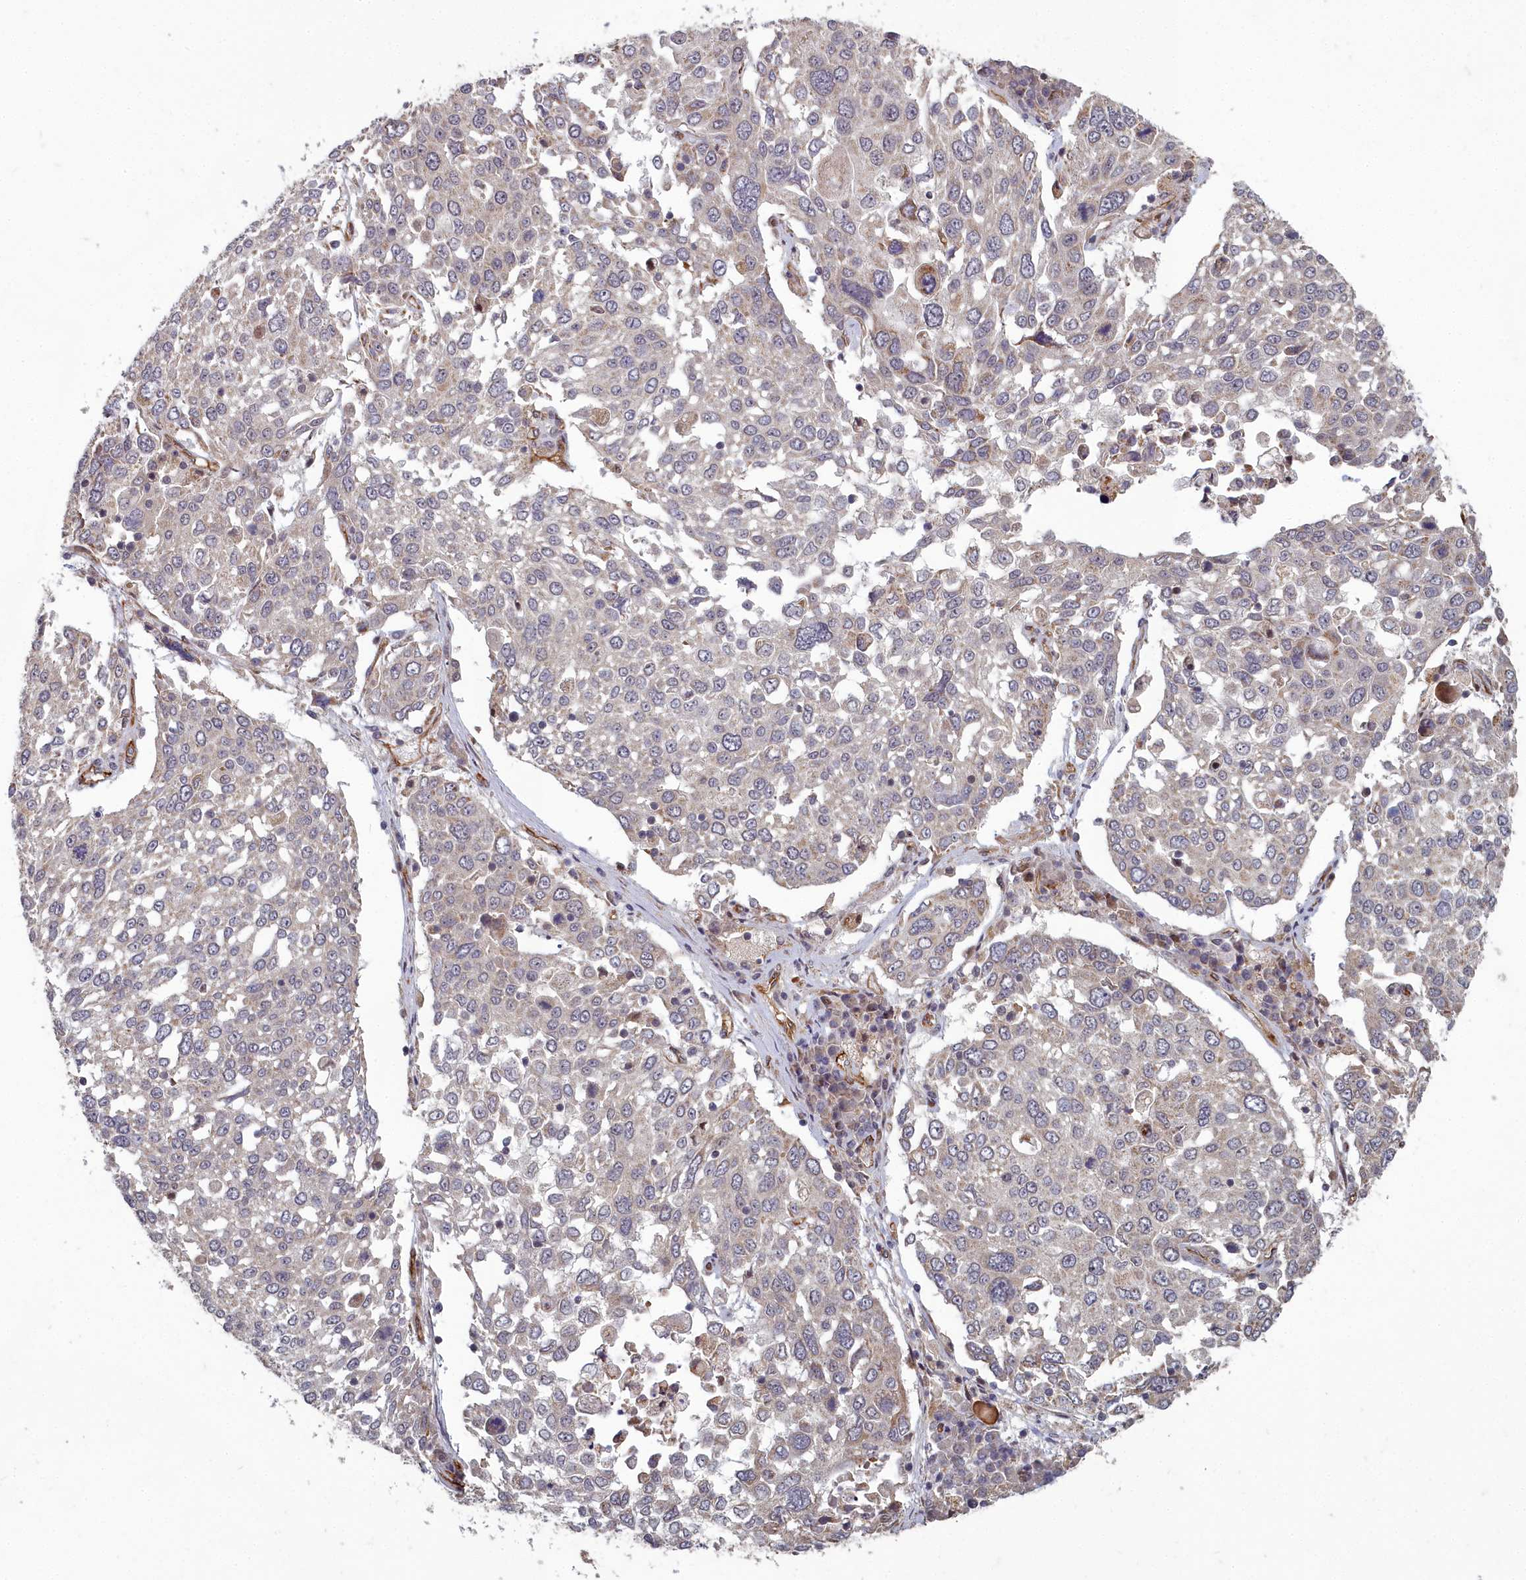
{"staining": {"intensity": "weak", "quantity": "25%-75%", "location": "cytoplasmic/membranous"}, "tissue": "lung cancer", "cell_type": "Tumor cells", "image_type": "cancer", "snomed": [{"axis": "morphology", "description": "Squamous cell carcinoma, NOS"}, {"axis": "topography", "description": "Lung"}], "caption": "There is low levels of weak cytoplasmic/membranous staining in tumor cells of lung squamous cell carcinoma, as demonstrated by immunohistochemical staining (brown color).", "gene": "TSPYL4", "patient": {"sex": "male", "age": 65}}